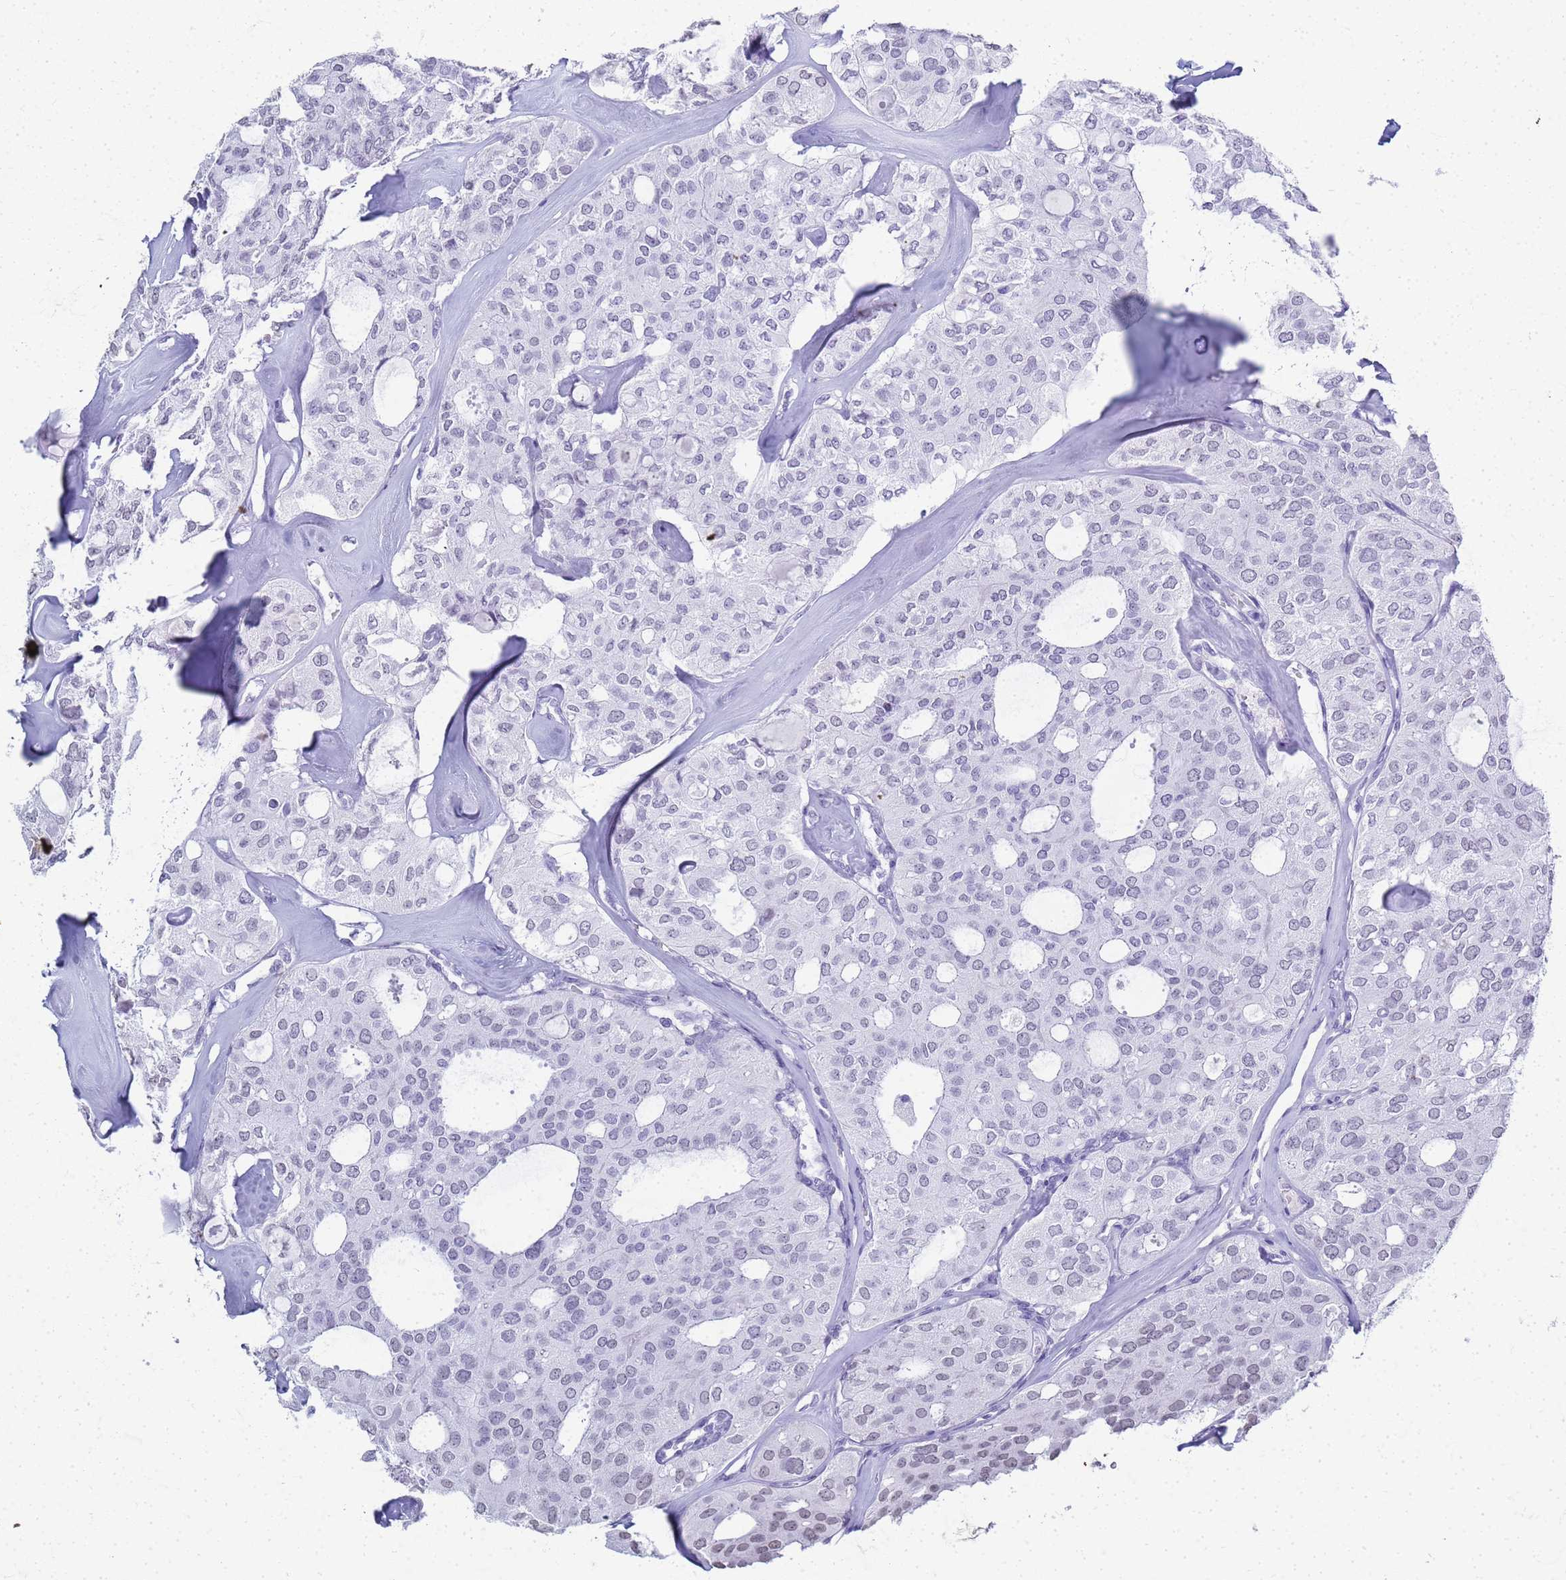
{"staining": {"intensity": "negative", "quantity": "none", "location": "none"}, "tissue": "thyroid cancer", "cell_type": "Tumor cells", "image_type": "cancer", "snomed": [{"axis": "morphology", "description": "Follicular adenoma carcinoma, NOS"}, {"axis": "topography", "description": "Thyroid gland"}], "caption": "DAB (3,3'-diaminobenzidine) immunohistochemical staining of human thyroid cancer (follicular adenoma carcinoma) exhibits no significant staining in tumor cells. The staining was performed using DAB to visualize the protein expression in brown, while the nuclei were stained in blue with hematoxylin (Magnification: 20x).", "gene": "SLC7A9", "patient": {"sex": "male", "age": 75}}